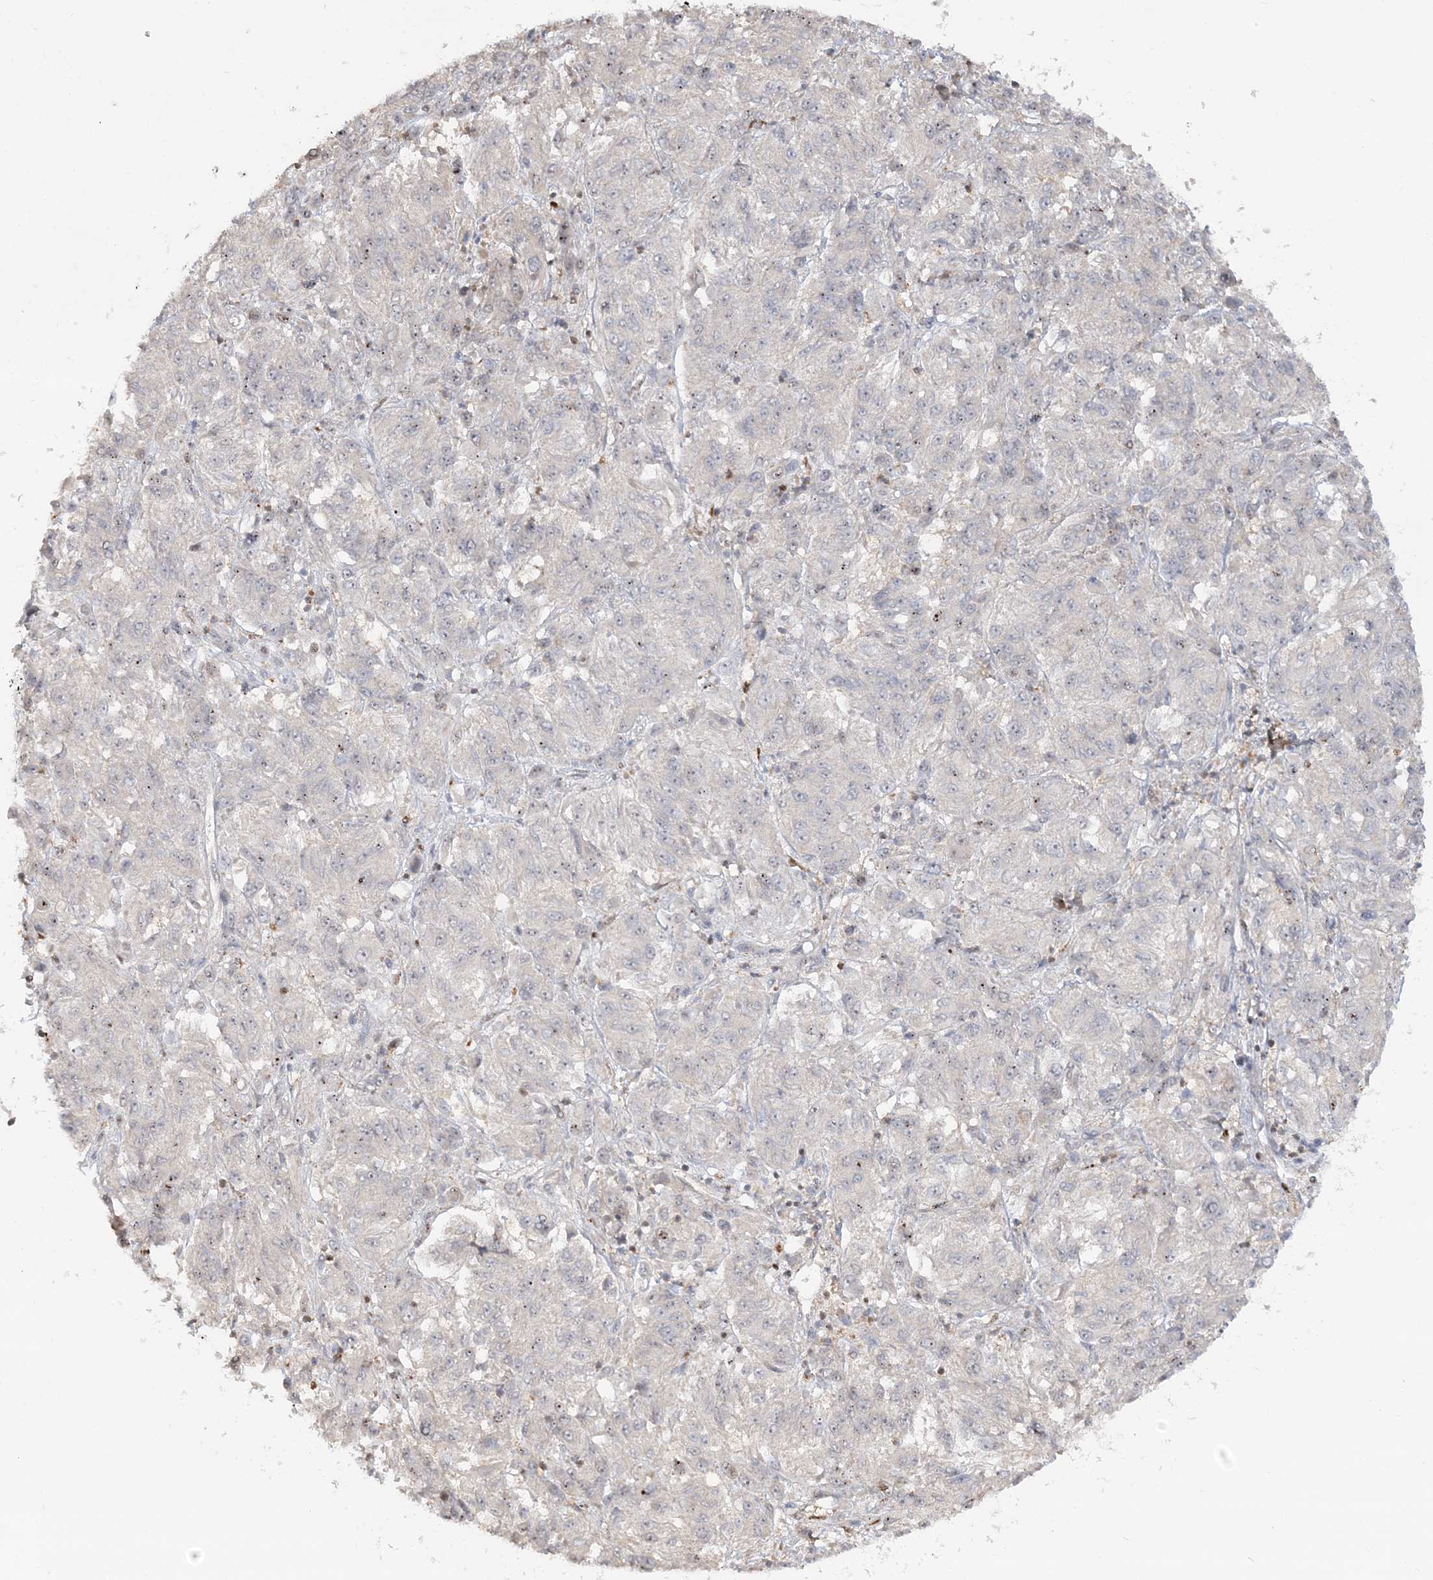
{"staining": {"intensity": "negative", "quantity": "none", "location": "none"}, "tissue": "melanoma", "cell_type": "Tumor cells", "image_type": "cancer", "snomed": [{"axis": "morphology", "description": "Malignant melanoma, Metastatic site"}, {"axis": "topography", "description": "Lung"}], "caption": "Malignant melanoma (metastatic site) was stained to show a protein in brown. There is no significant positivity in tumor cells.", "gene": "SUMO2", "patient": {"sex": "male", "age": 64}}